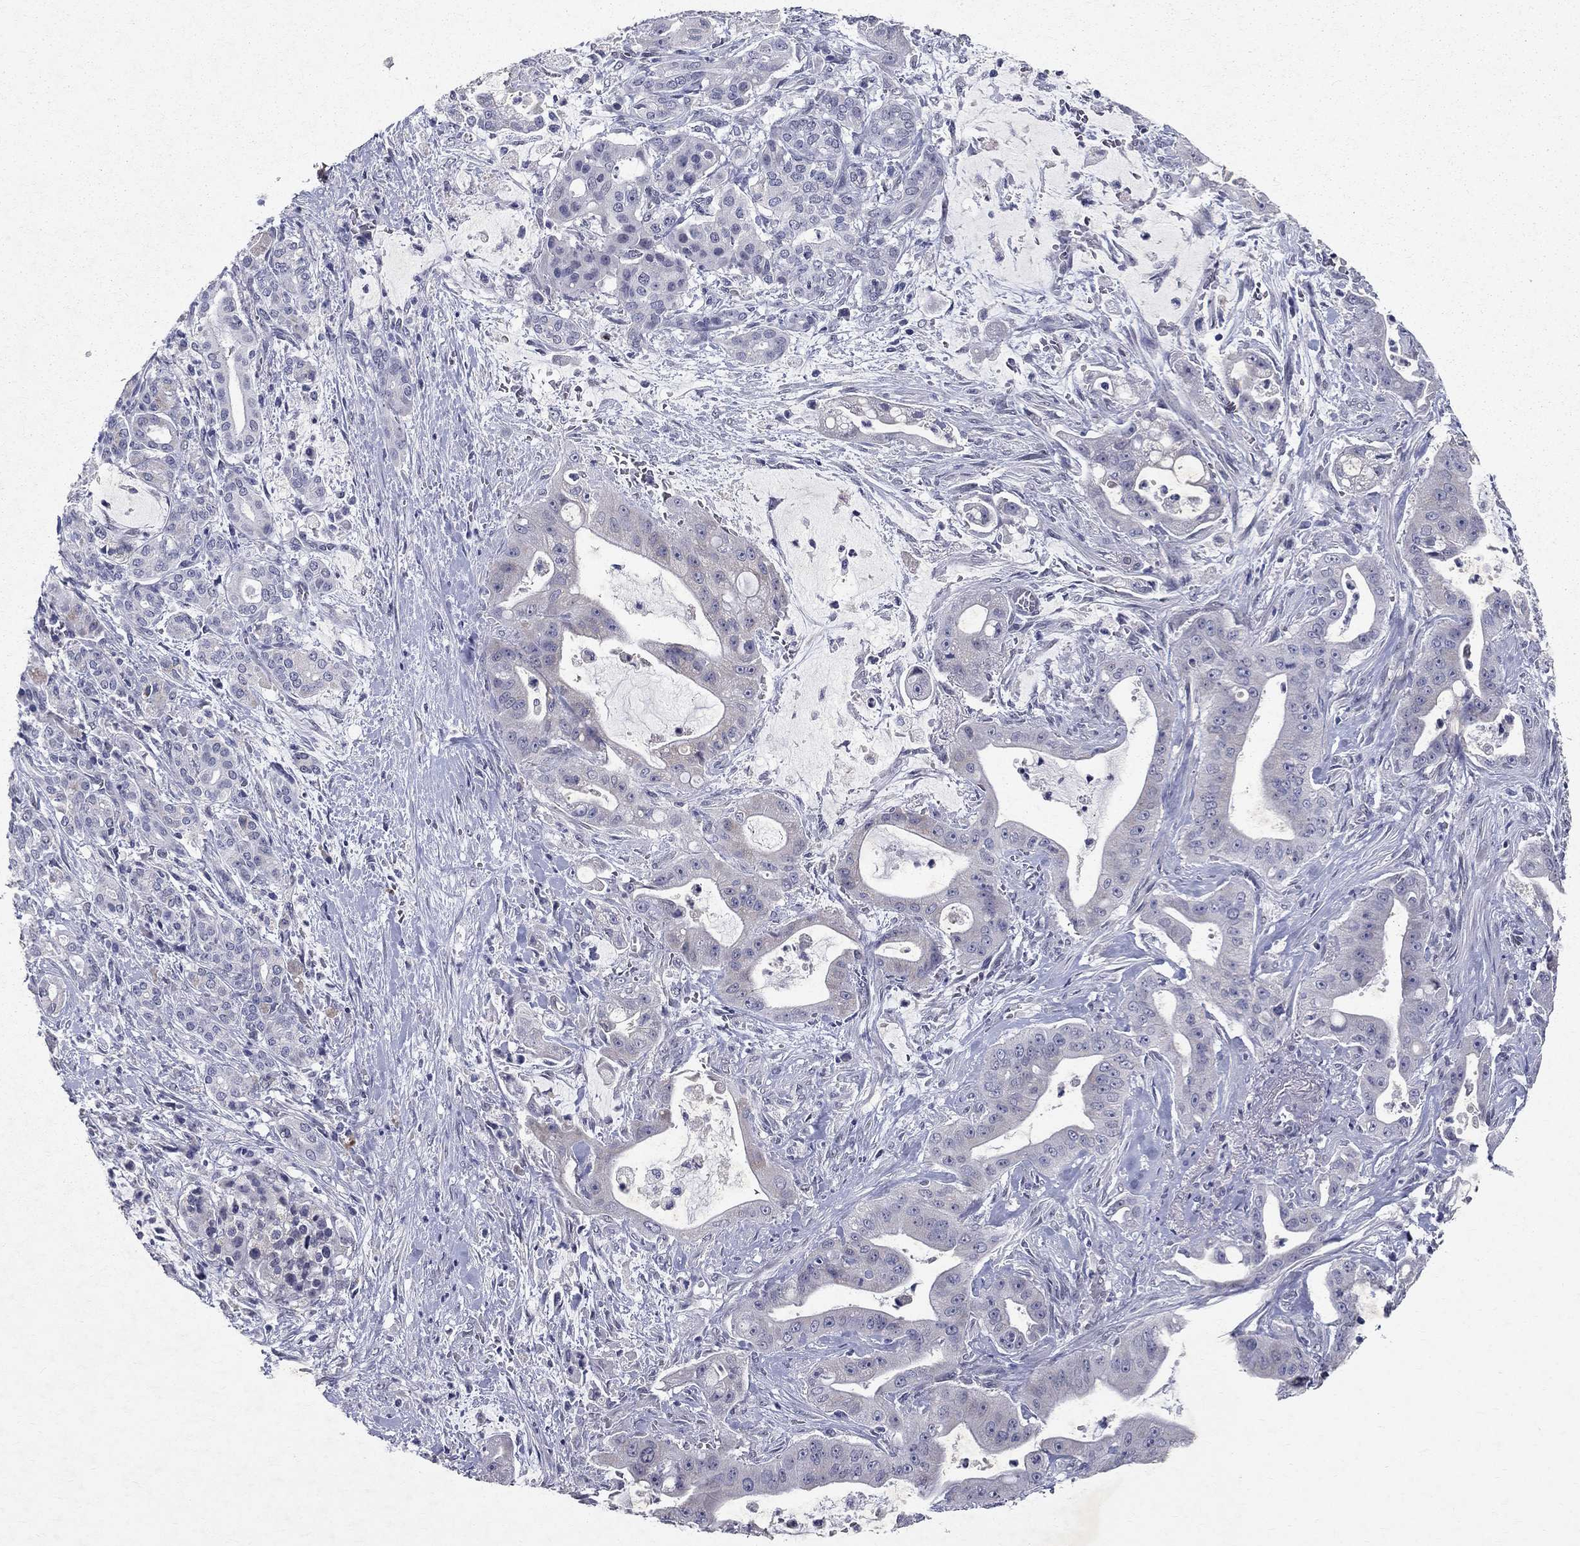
{"staining": {"intensity": "negative", "quantity": "none", "location": "none"}, "tissue": "pancreatic cancer", "cell_type": "Tumor cells", "image_type": "cancer", "snomed": [{"axis": "morphology", "description": "Normal tissue, NOS"}, {"axis": "morphology", "description": "Inflammation, NOS"}, {"axis": "morphology", "description": "Adenocarcinoma, NOS"}, {"axis": "topography", "description": "Pancreas"}], "caption": "Pancreatic adenocarcinoma was stained to show a protein in brown. There is no significant staining in tumor cells.", "gene": "RBFOX1", "patient": {"sex": "male", "age": 57}}